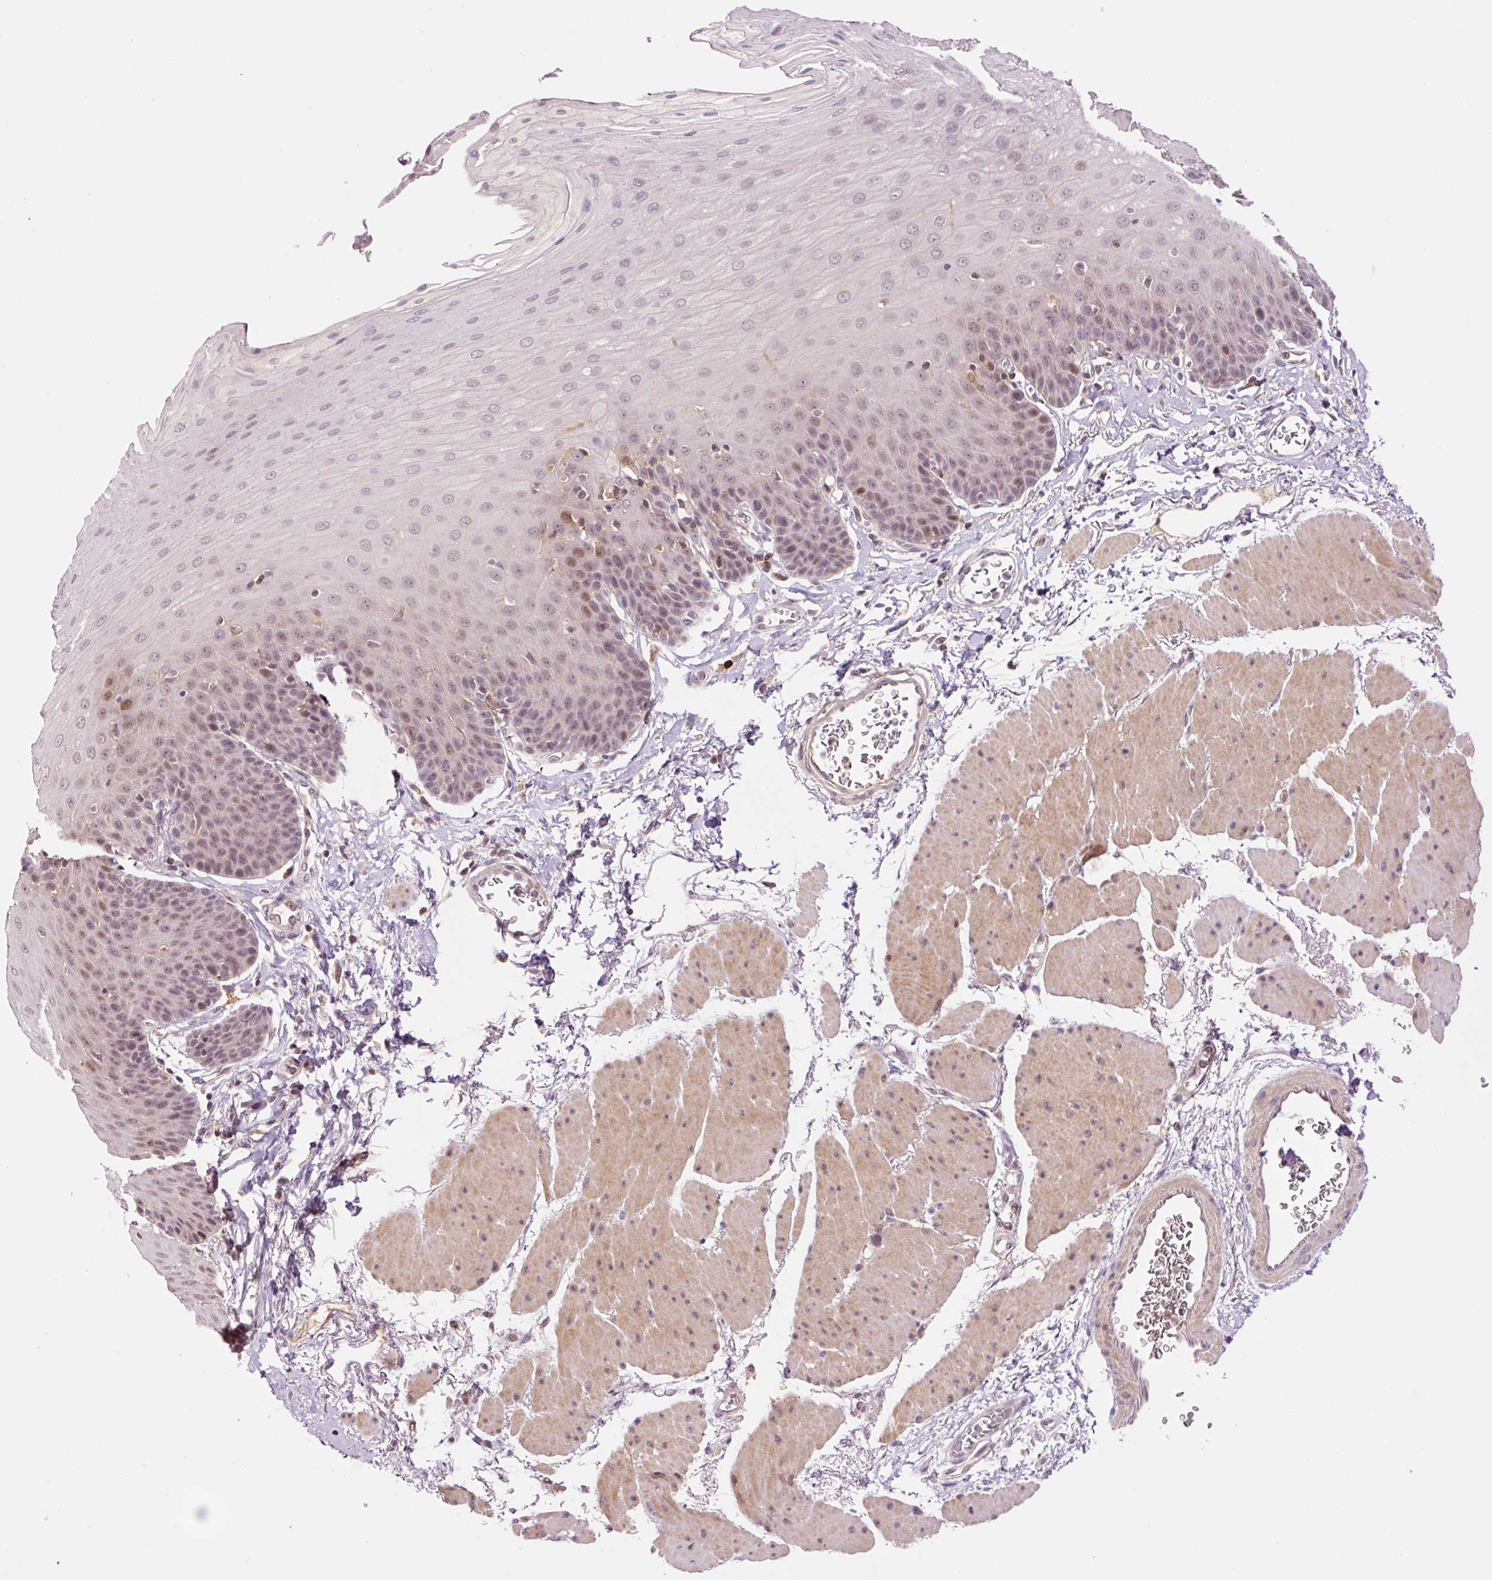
{"staining": {"intensity": "weak", "quantity": "25%-75%", "location": "nuclear"}, "tissue": "esophagus", "cell_type": "Squamous epithelial cells", "image_type": "normal", "snomed": [{"axis": "morphology", "description": "Normal tissue, NOS"}, {"axis": "topography", "description": "Esophagus"}], "caption": "Squamous epithelial cells demonstrate weak nuclear expression in about 25%-75% of cells in benign esophagus.", "gene": "DPPA4", "patient": {"sex": "female", "age": 81}}